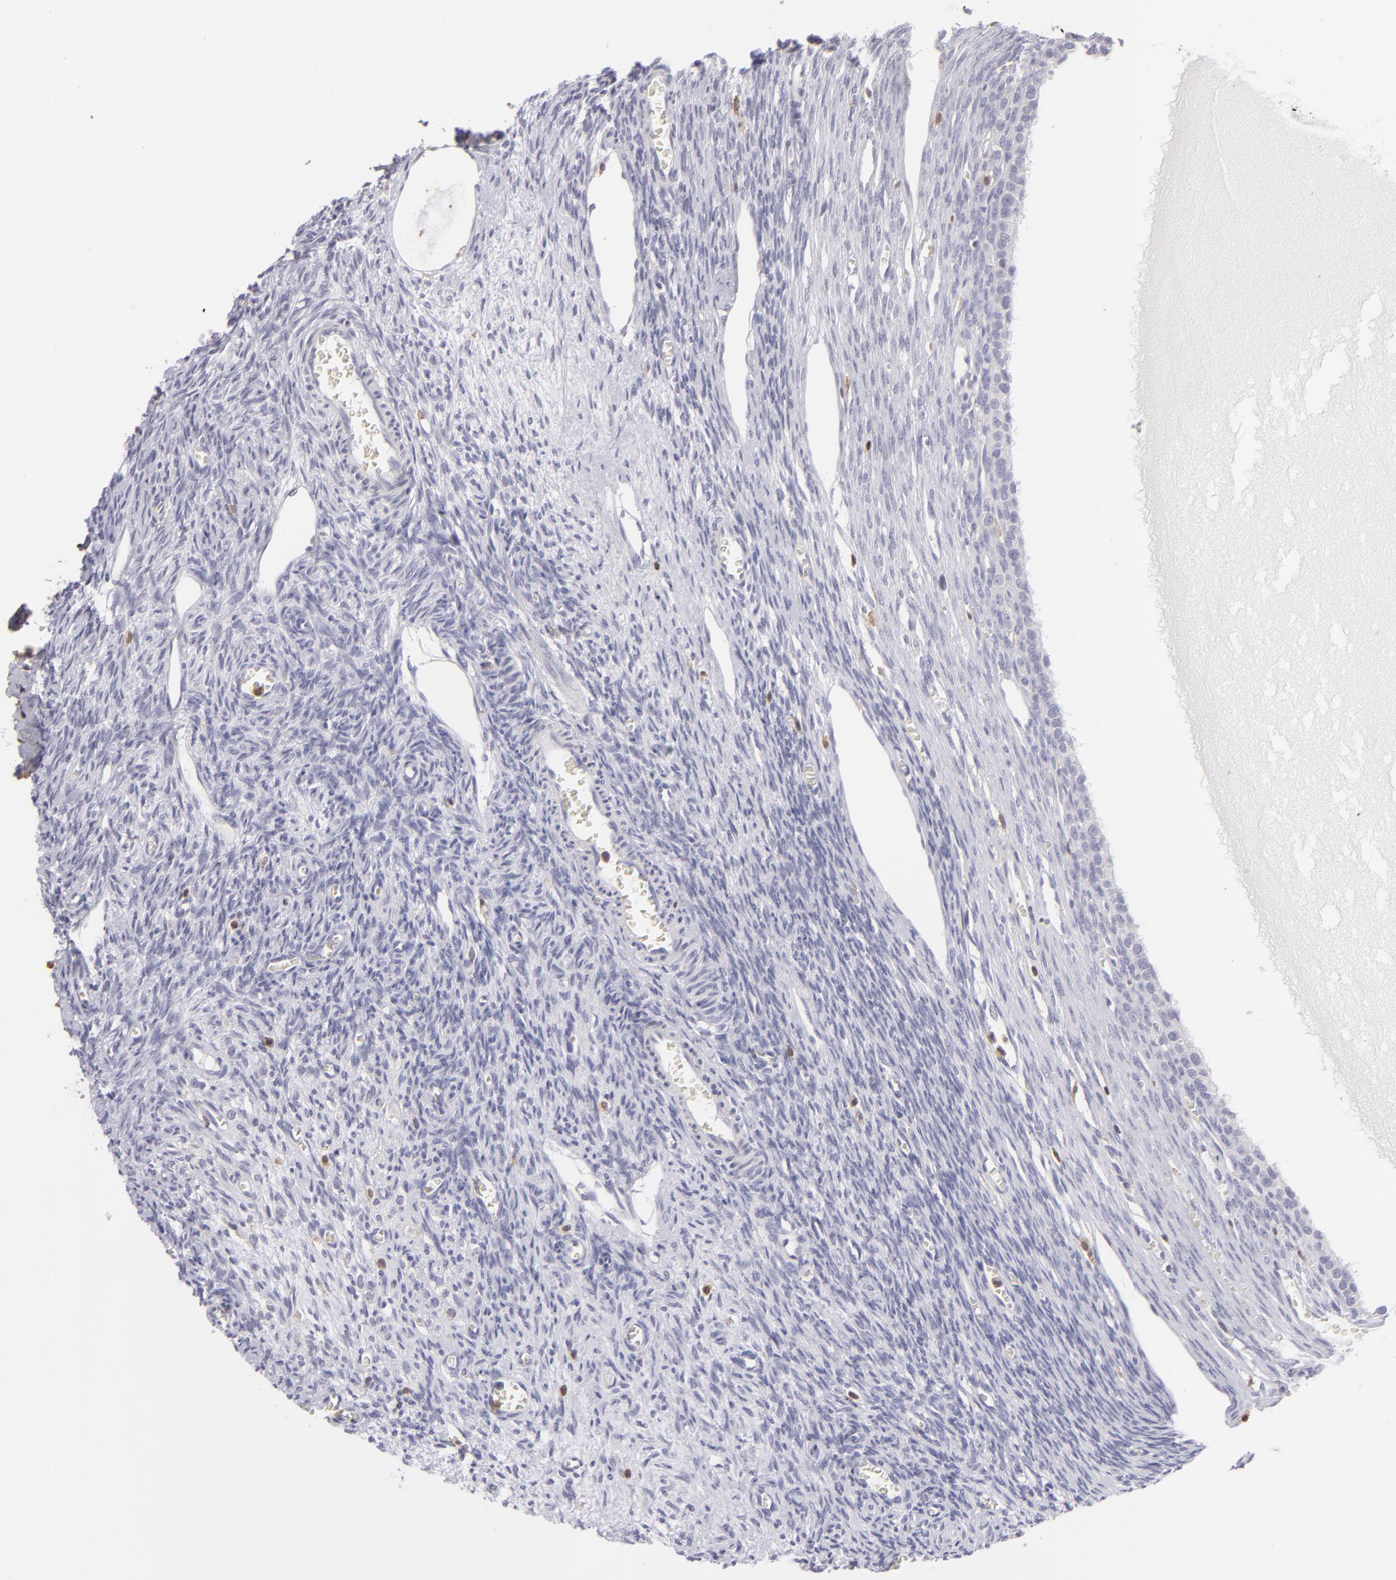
{"staining": {"intensity": "negative", "quantity": "none", "location": "none"}, "tissue": "ovary", "cell_type": "Follicle cells", "image_type": "normal", "snomed": [{"axis": "morphology", "description": "Normal tissue, NOS"}, {"axis": "topography", "description": "Ovary"}], "caption": "A high-resolution histopathology image shows immunohistochemistry staining of normal ovary, which displays no significant expression in follicle cells. (Brightfield microscopy of DAB (3,3'-diaminobenzidine) IHC at high magnification).", "gene": "S100A2", "patient": {"sex": "female", "age": 27}}